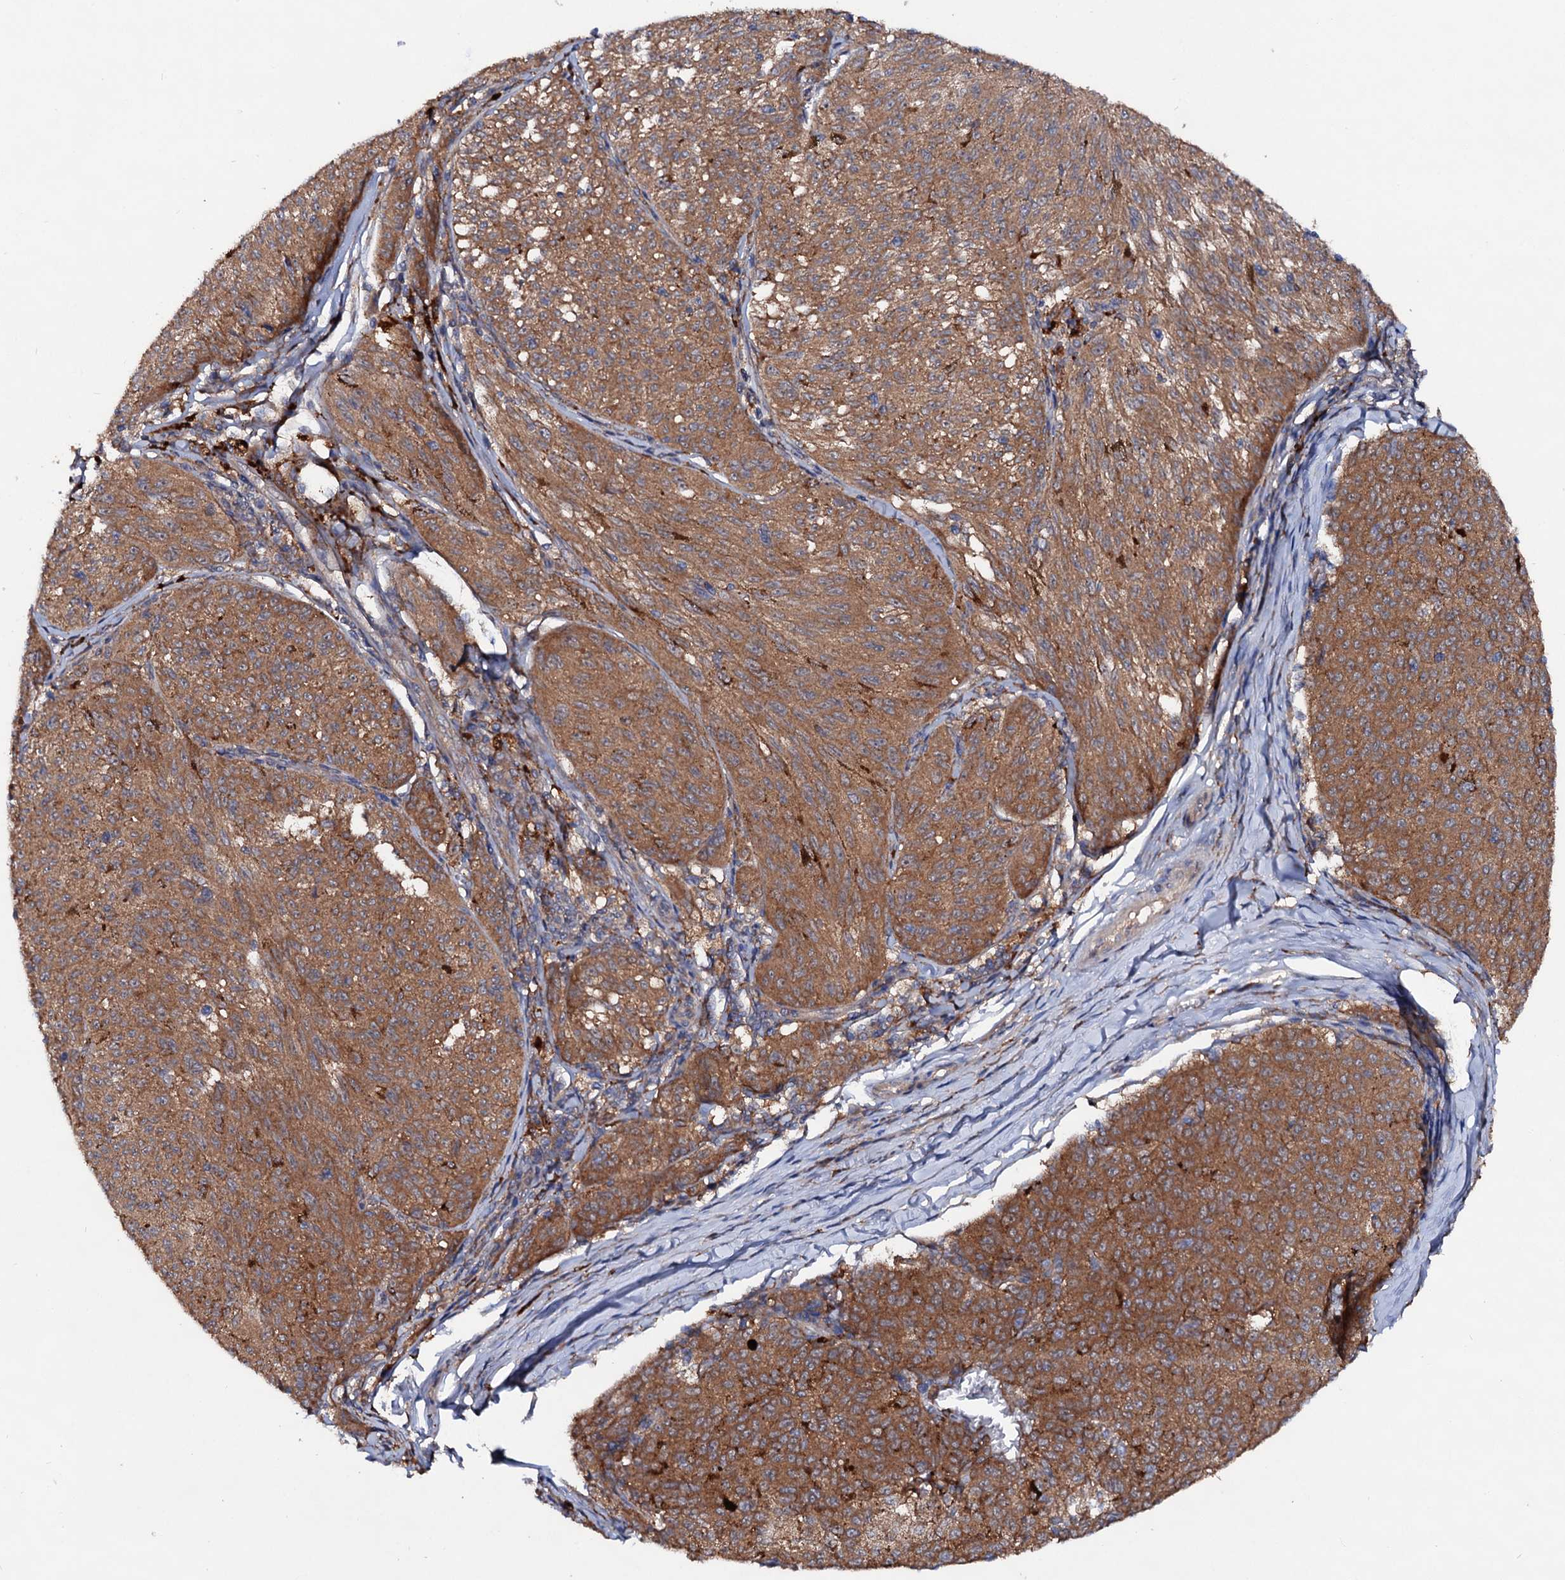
{"staining": {"intensity": "moderate", "quantity": ">75%", "location": "cytoplasmic/membranous"}, "tissue": "melanoma", "cell_type": "Tumor cells", "image_type": "cancer", "snomed": [{"axis": "morphology", "description": "Malignant melanoma, NOS"}, {"axis": "topography", "description": "Skin"}], "caption": "Immunohistochemical staining of melanoma reveals medium levels of moderate cytoplasmic/membranous expression in approximately >75% of tumor cells.", "gene": "VPS29", "patient": {"sex": "female", "age": 72}}